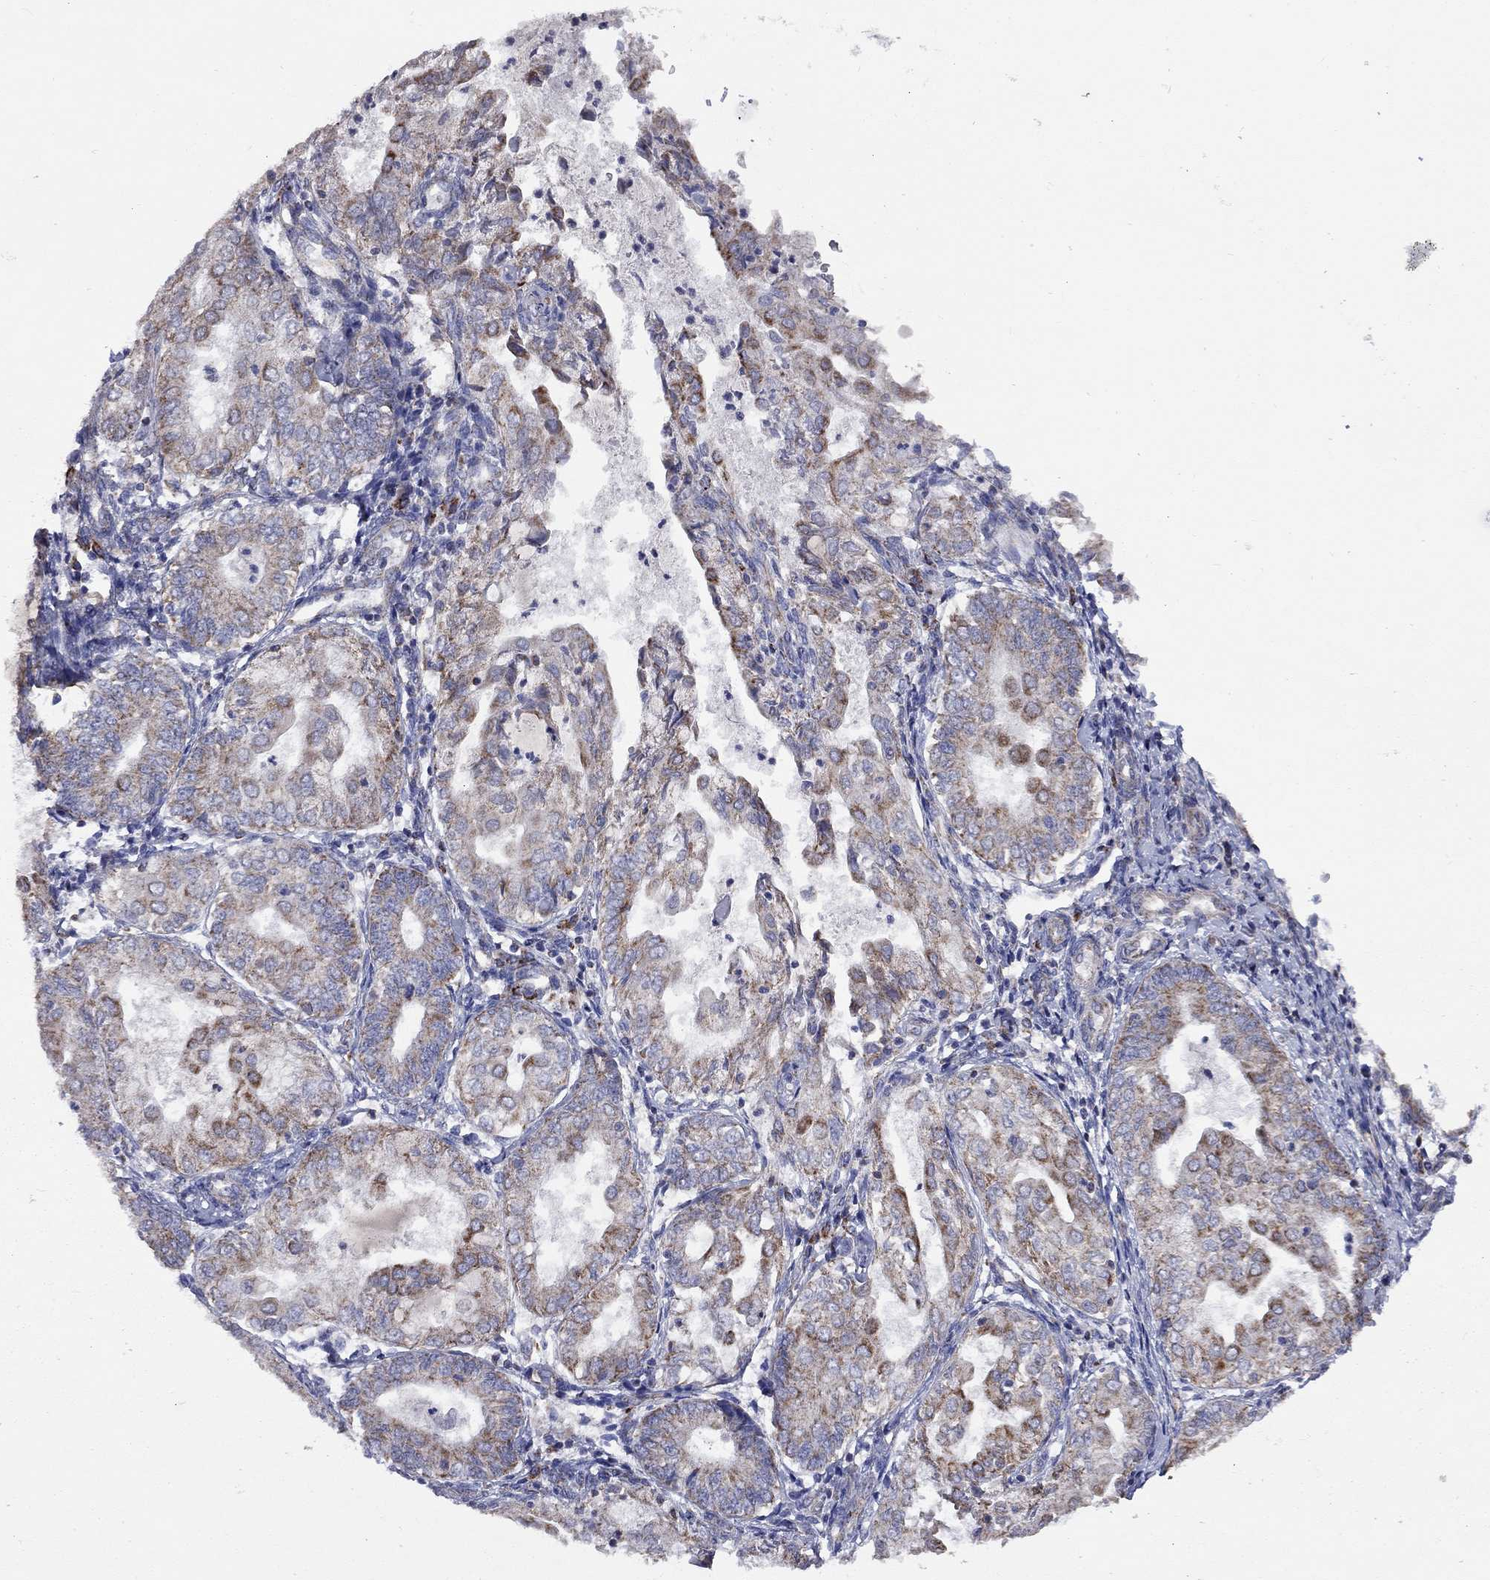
{"staining": {"intensity": "strong", "quantity": "25%-75%", "location": "cytoplasmic/membranous"}, "tissue": "endometrial cancer", "cell_type": "Tumor cells", "image_type": "cancer", "snomed": [{"axis": "morphology", "description": "Adenocarcinoma, NOS"}, {"axis": "topography", "description": "Endometrium"}], "caption": "DAB (3,3'-diaminobenzidine) immunohistochemical staining of endometrial cancer reveals strong cytoplasmic/membranous protein staining in approximately 25%-75% of tumor cells. (brown staining indicates protein expression, while blue staining denotes nuclei).", "gene": "NDUFB1", "patient": {"sex": "female", "age": 68}}